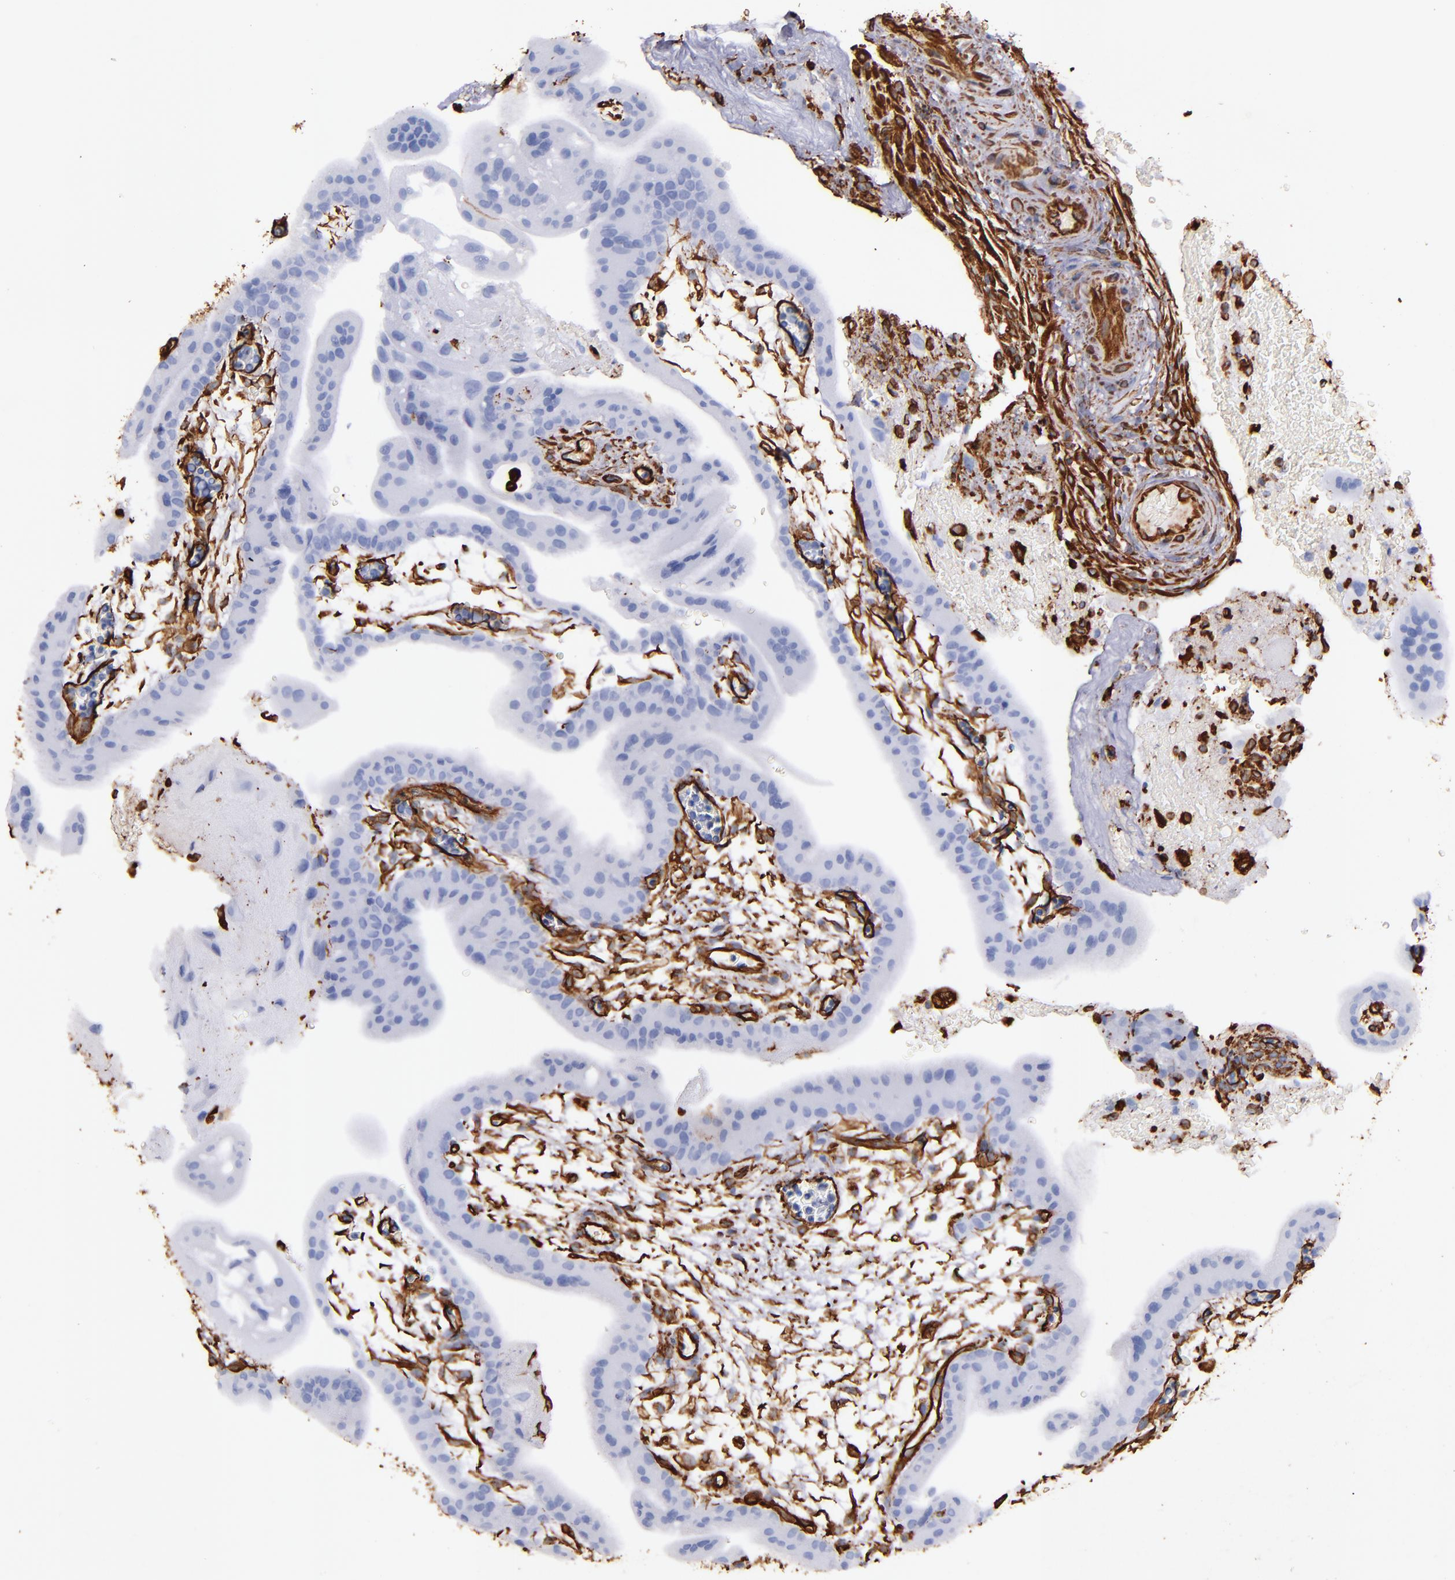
{"staining": {"intensity": "negative", "quantity": "none", "location": "none"}, "tissue": "placenta", "cell_type": "Trophoblastic cells", "image_type": "normal", "snomed": [{"axis": "morphology", "description": "Normal tissue, NOS"}, {"axis": "topography", "description": "Placenta"}], "caption": "Histopathology image shows no protein positivity in trophoblastic cells of normal placenta. Nuclei are stained in blue.", "gene": "VIM", "patient": {"sex": "female", "age": 19}}